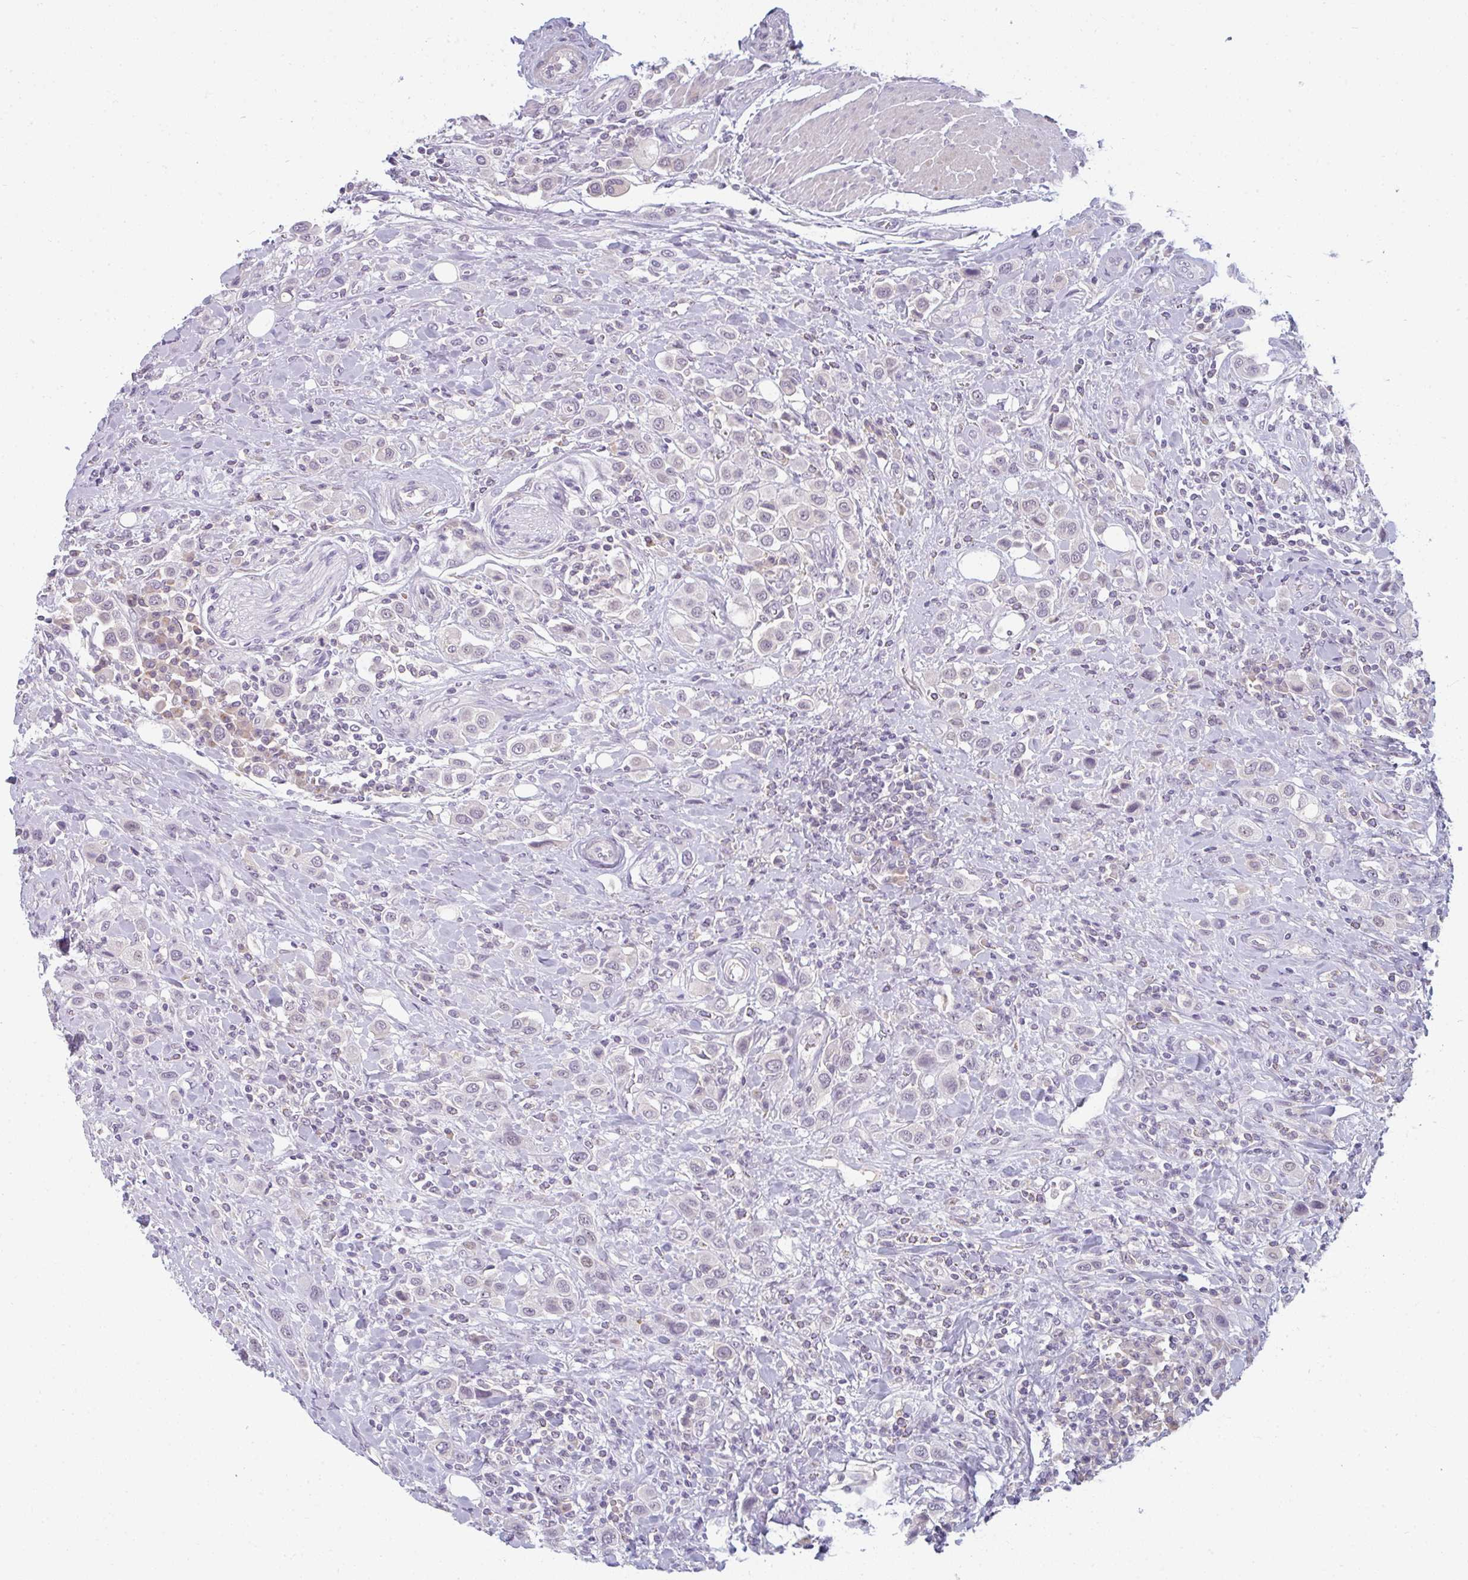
{"staining": {"intensity": "negative", "quantity": "none", "location": "none"}, "tissue": "urothelial cancer", "cell_type": "Tumor cells", "image_type": "cancer", "snomed": [{"axis": "morphology", "description": "Urothelial carcinoma, High grade"}, {"axis": "topography", "description": "Urinary bladder"}], "caption": "There is no significant staining in tumor cells of urothelial cancer. (DAB immunohistochemistry visualized using brightfield microscopy, high magnification).", "gene": "PPFIA4", "patient": {"sex": "male", "age": 50}}